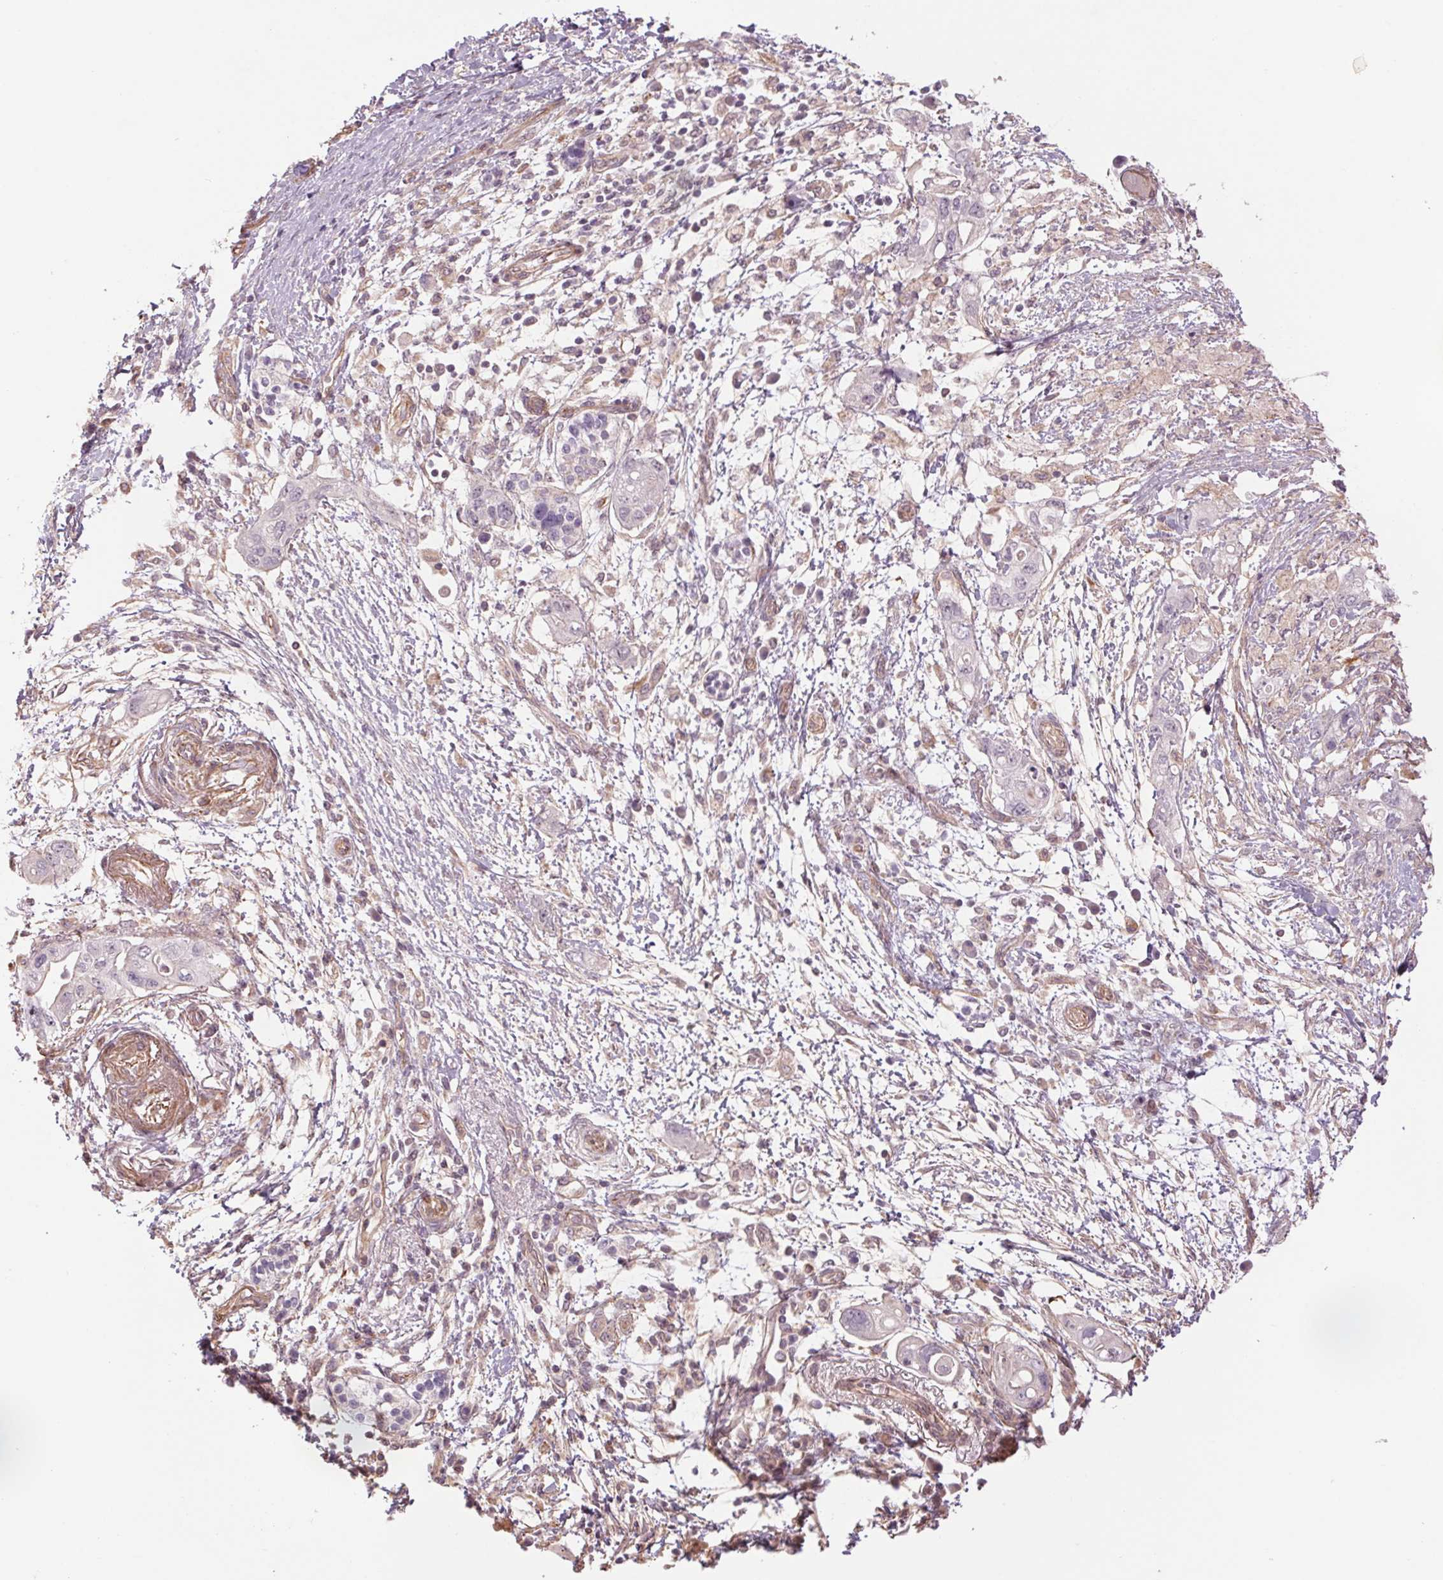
{"staining": {"intensity": "negative", "quantity": "none", "location": "none"}, "tissue": "pancreatic cancer", "cell_type": "Tumor cells", "image_type": "cancer", "snomed": [{"axis": "morphology", "description": "Adenocarcinoma, NOS"}, {"axis": "topography", "description": "Pancreas"}], "caption": "Tumor cells show no significant positivity in pancreatic adenocarcinoma. (Immunohistochemistry (ihc), brightfield microscopy, high magnification).", "gene": "CCSER1", "patient": {"sex": "female", "age": 72}}